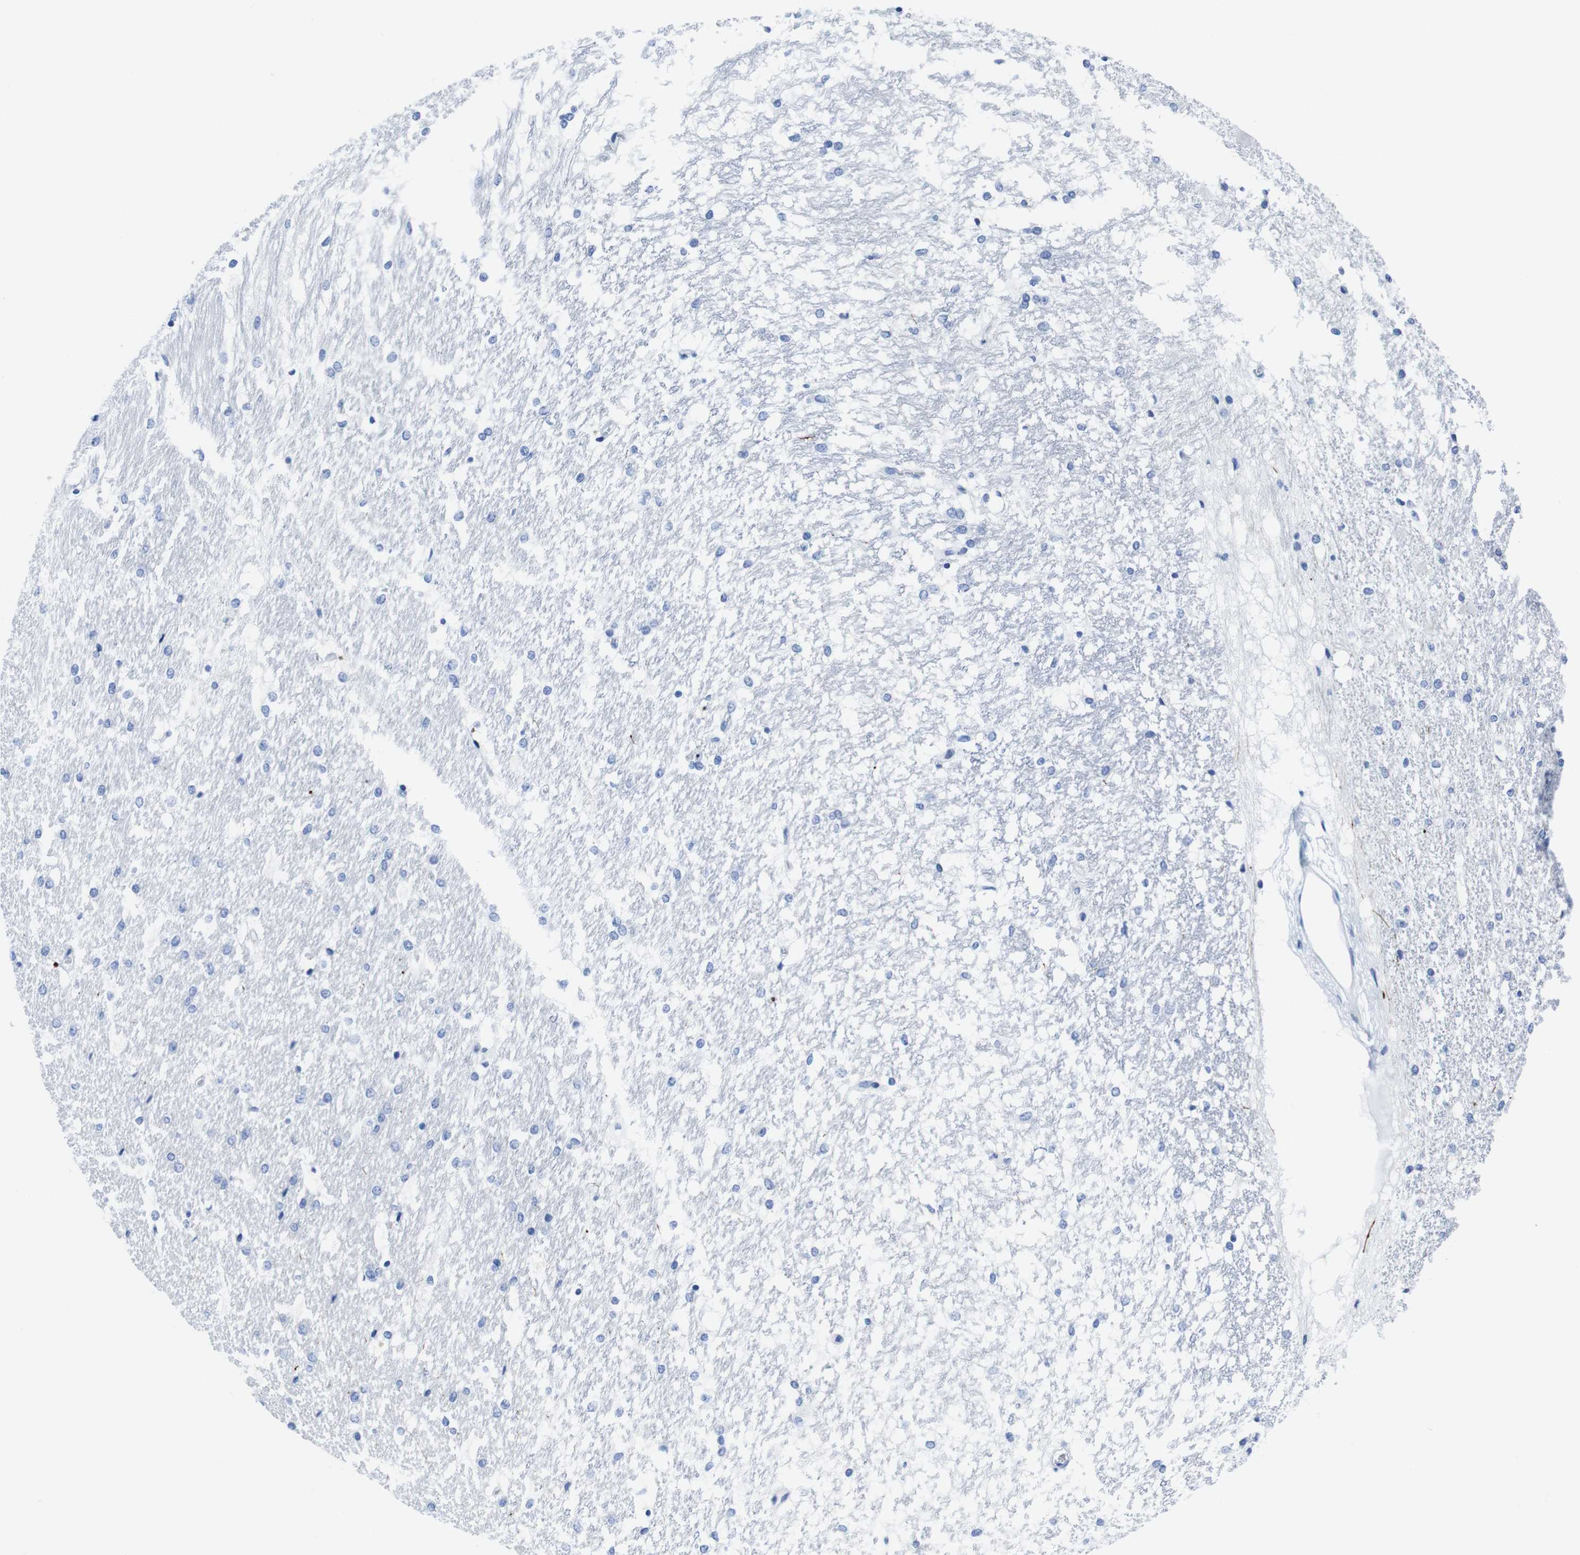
{"staining": {"intensity": "negative", "quantity": "none", "location": "none"}, "tissue": "hippocampus", "cell_type": "Glial cells", "image_type": "normal", "snomed": [{"axis": "morphology", "description": "Normal tissue, NOS"}, {"axis": "topography", "description": "Hippocampus"}], "caption": "This image is of unremarkable hippocampus stained with immunohistochemistry to label a protein in brown with the nuclei are counter-stained blue. There is no positivity in glial cells.", "gene": "EIF4A1", "patient": {"sex": "female", "age": 19}}